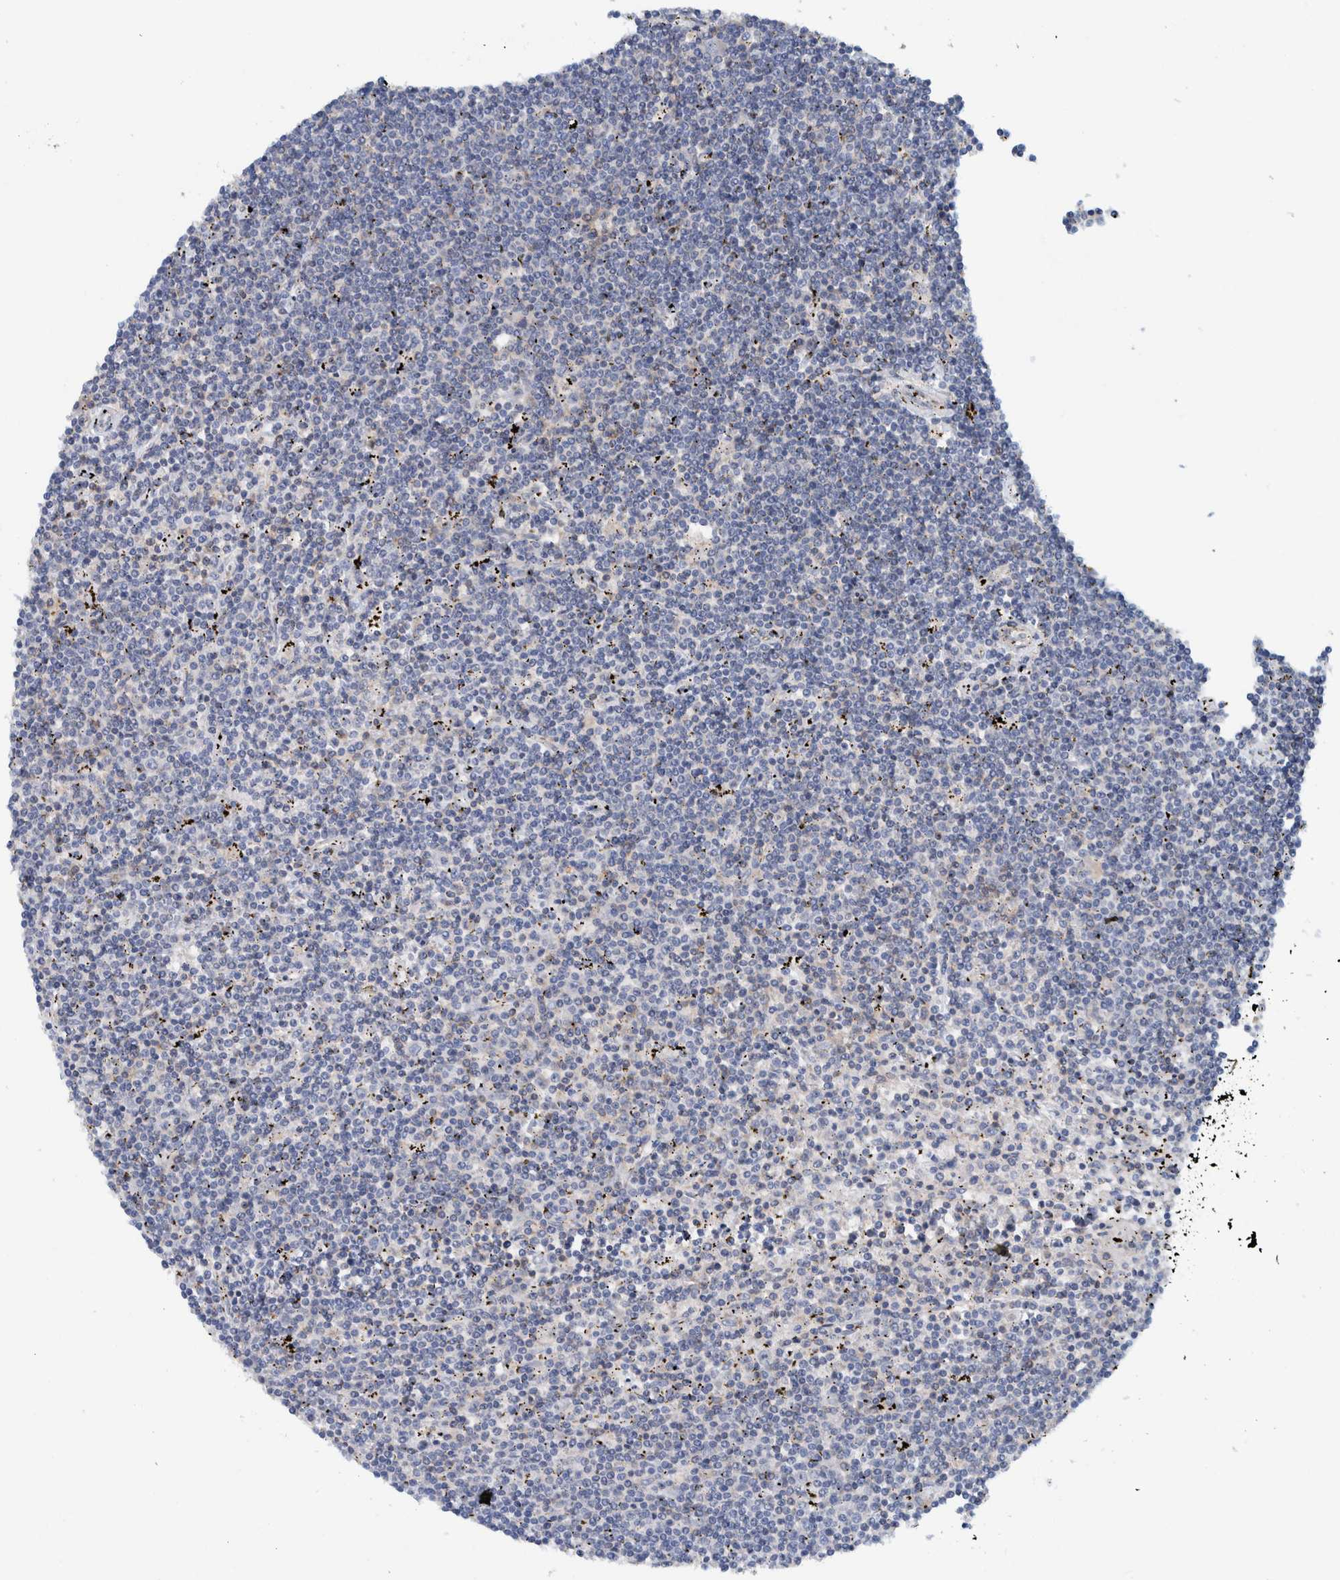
{"staining": {"intensity": "negative", "quantity": "none", "location": "none"}, "tissue": "lymphoma", "cell_type": "Tumor cells", "image_type": "cancer", "snomed": [{"axis": "morphology", "description": "Malignant lymphoma, non-Hodgkin's type, Low grade"}, {"axis": "topography", "description": "Spleen"}], "caption": "Micrograph shows no significant protein staining in tumor cells of lymphoma. (IHC, brightfield microscopy, high magnification).", "gene": "CCM2", "patient": {"sex": "male", "age": 76}}